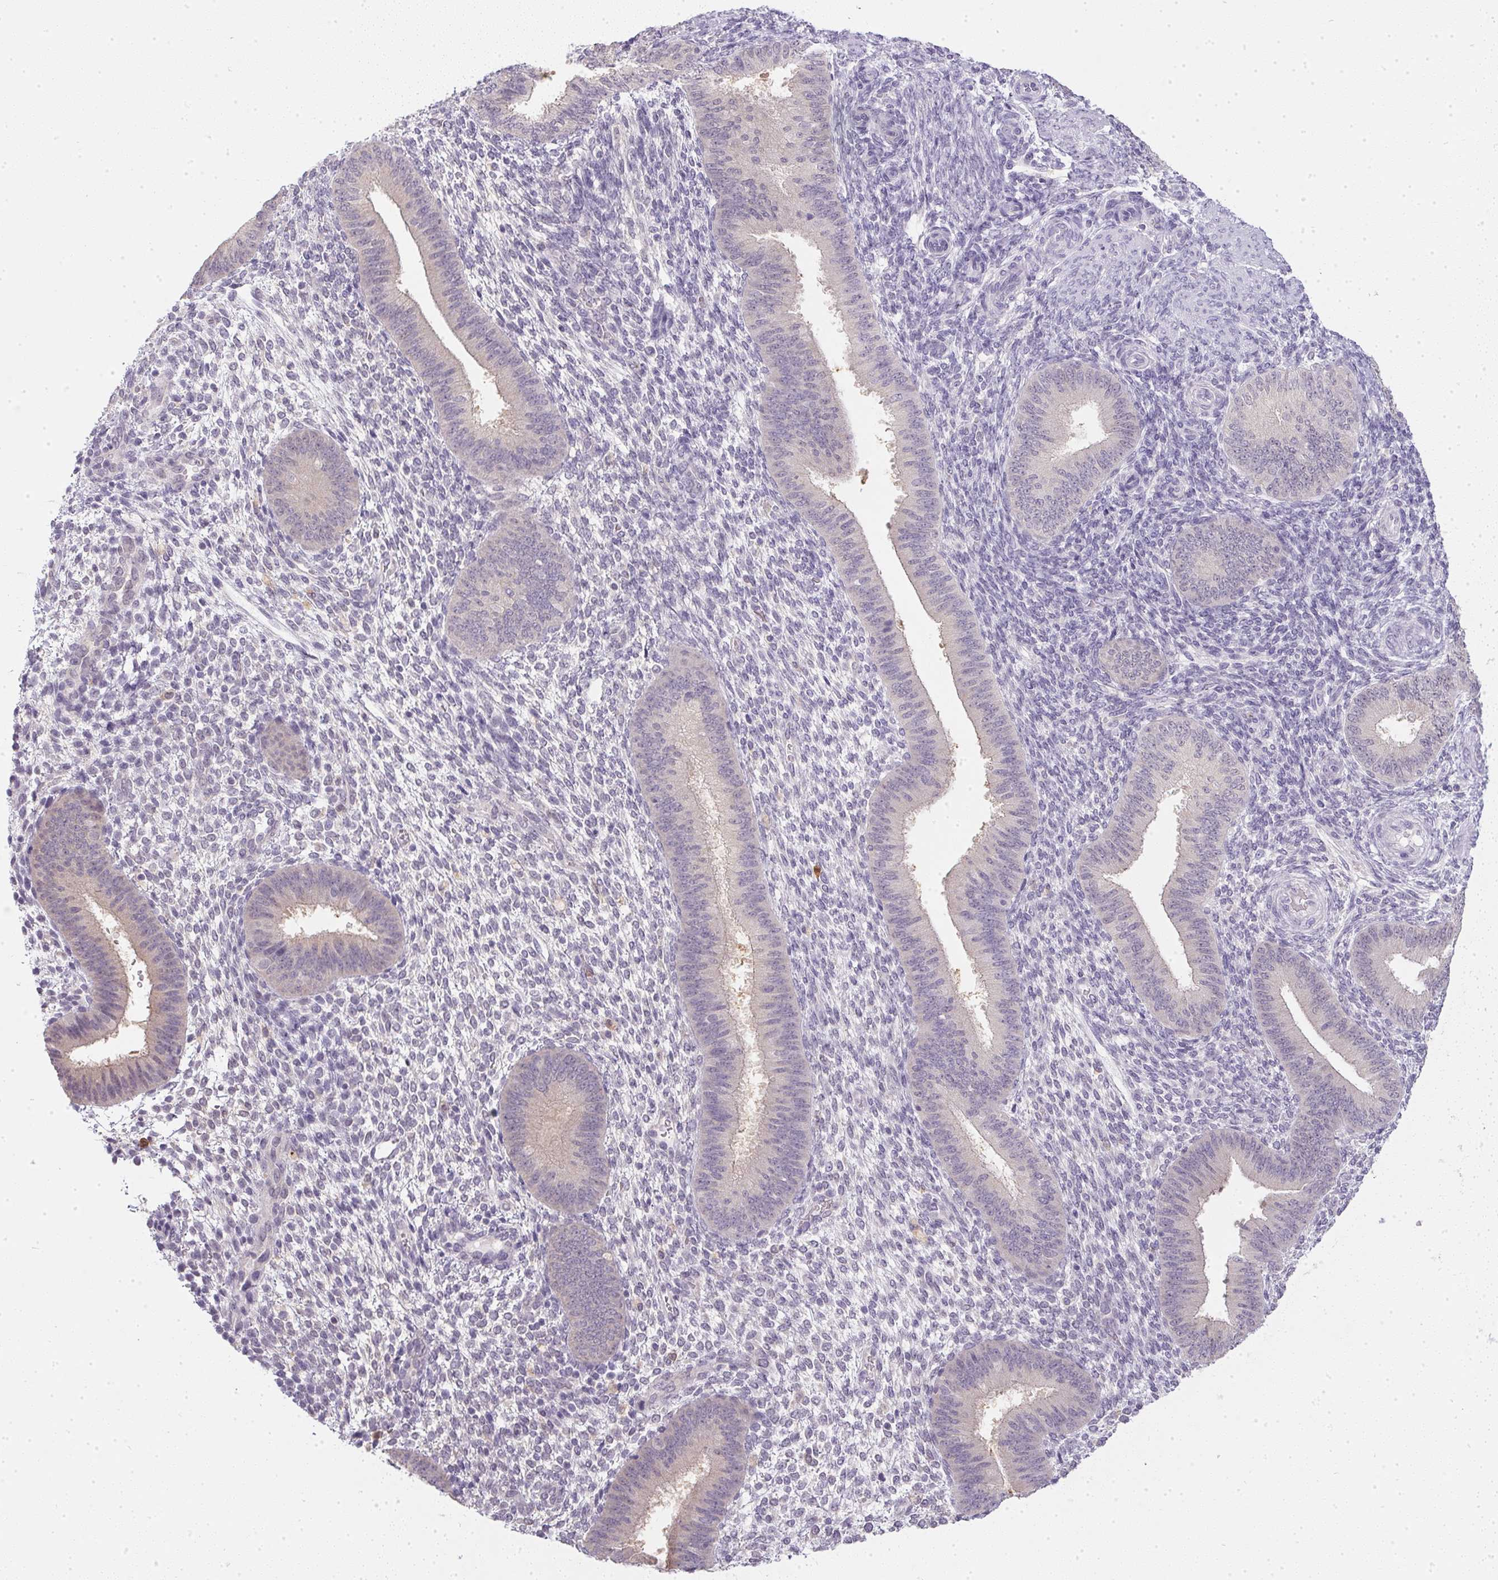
{"staining": {"intensity": "negative", "quantity": "none", "location": "none"}, "tissue": "endometrium", "cell_type": "Cells in endometrial stroma", "image_type": "normal", "snomed": [{"axis": "morphology", "description": "Normal tissue, NOS"}, {"axis": "topography", "description": "Endometrium"}], "caption": "This is an immunohistochemistry (IHC) photomicrograph of unremarkable human endometrium. There is no positivity in cells in endometrial stroma.", "gene": "DNAJC5G", "patient": {"sex": "female", "age": 39}}